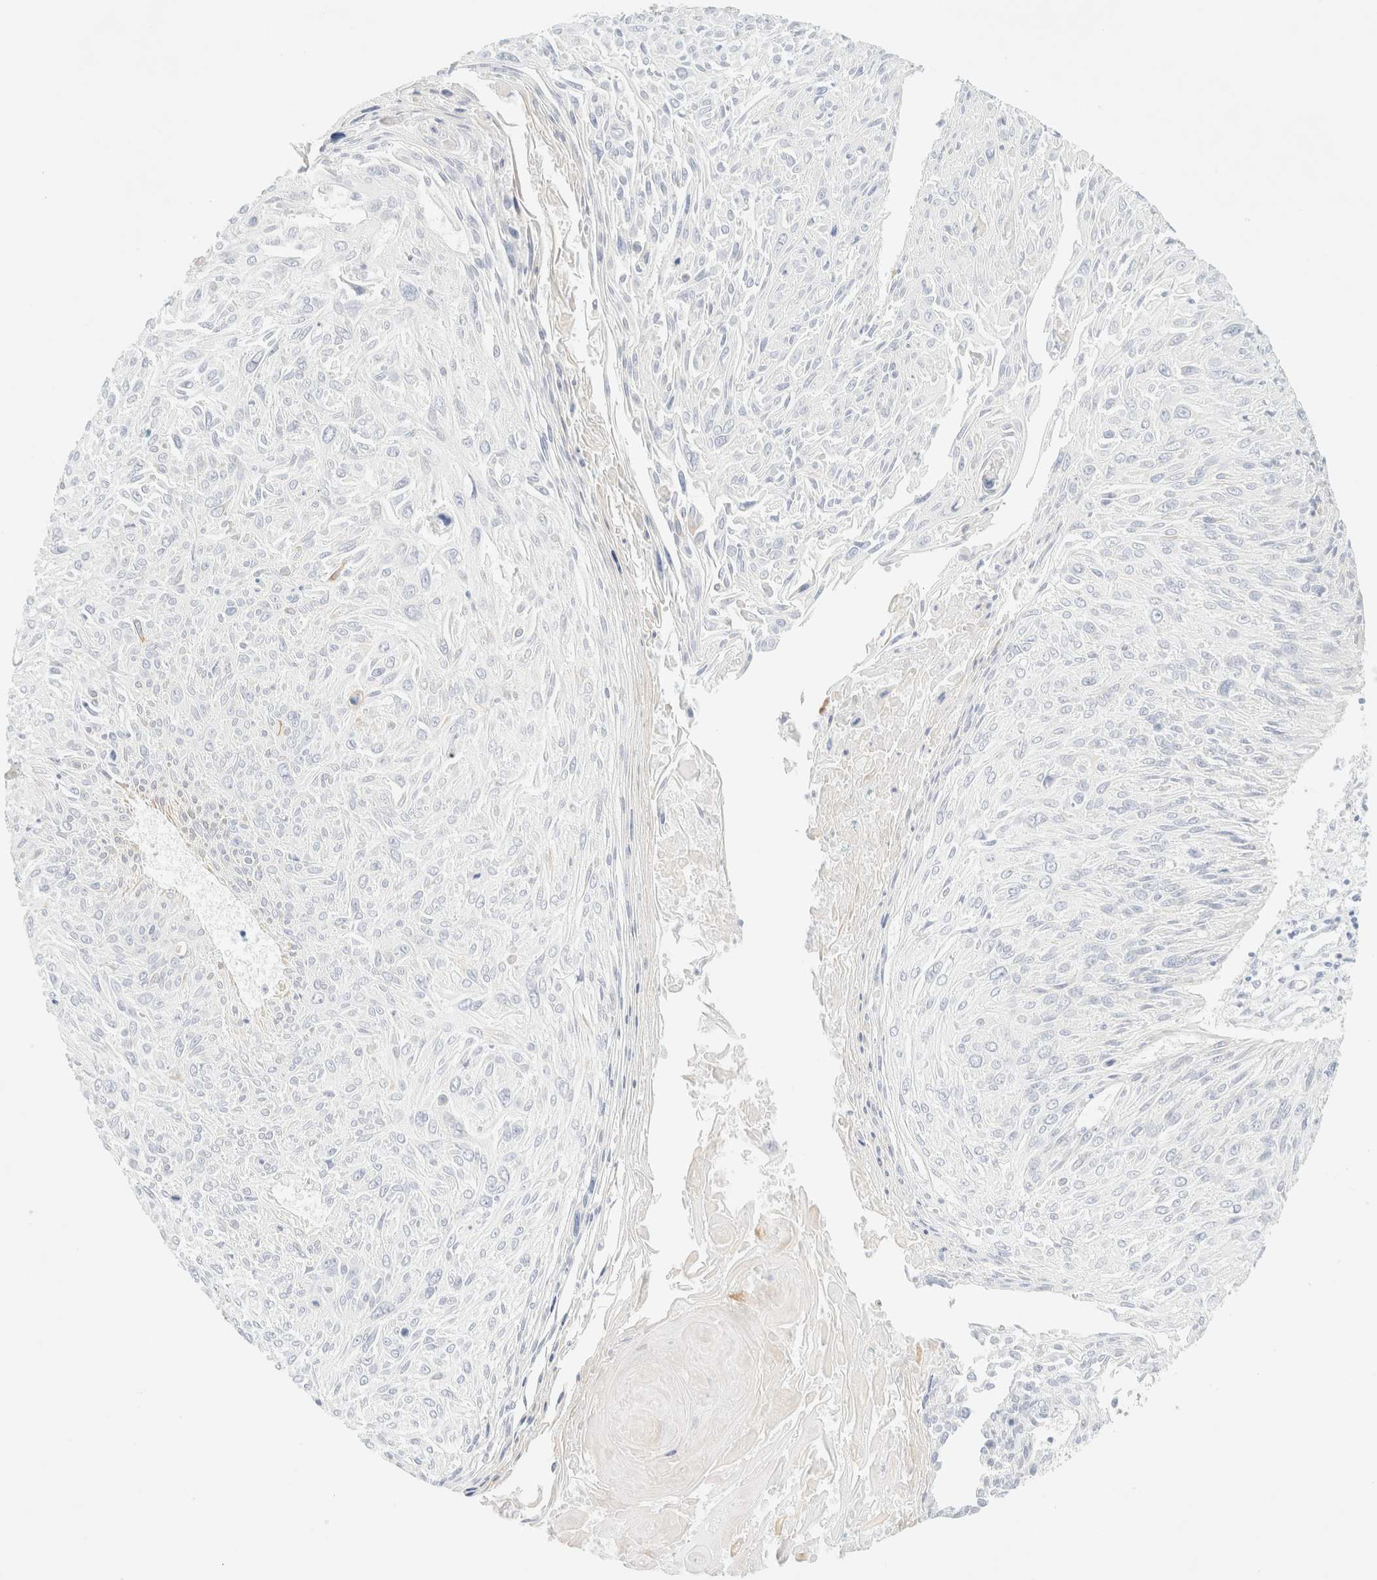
{"staining": {"intensity": "negative", "quantity": "none", "location": "none"}, "tissue": "cervical cancer", "cell_type": "Tumor cells", "image_type": "cancer", "snomed": [{"axis": "morphology", "description": "Squamous cell carcinoma, NOS"}, {"axis": "topography", "description": "Cervix"}], "caption": "The immunohistochemistry (IHC) micrograph has no significant staining in tumor cells of cervical cancer tissue.", "gene": "KRT15", "patient": {"sex": "female", "age": 51}}